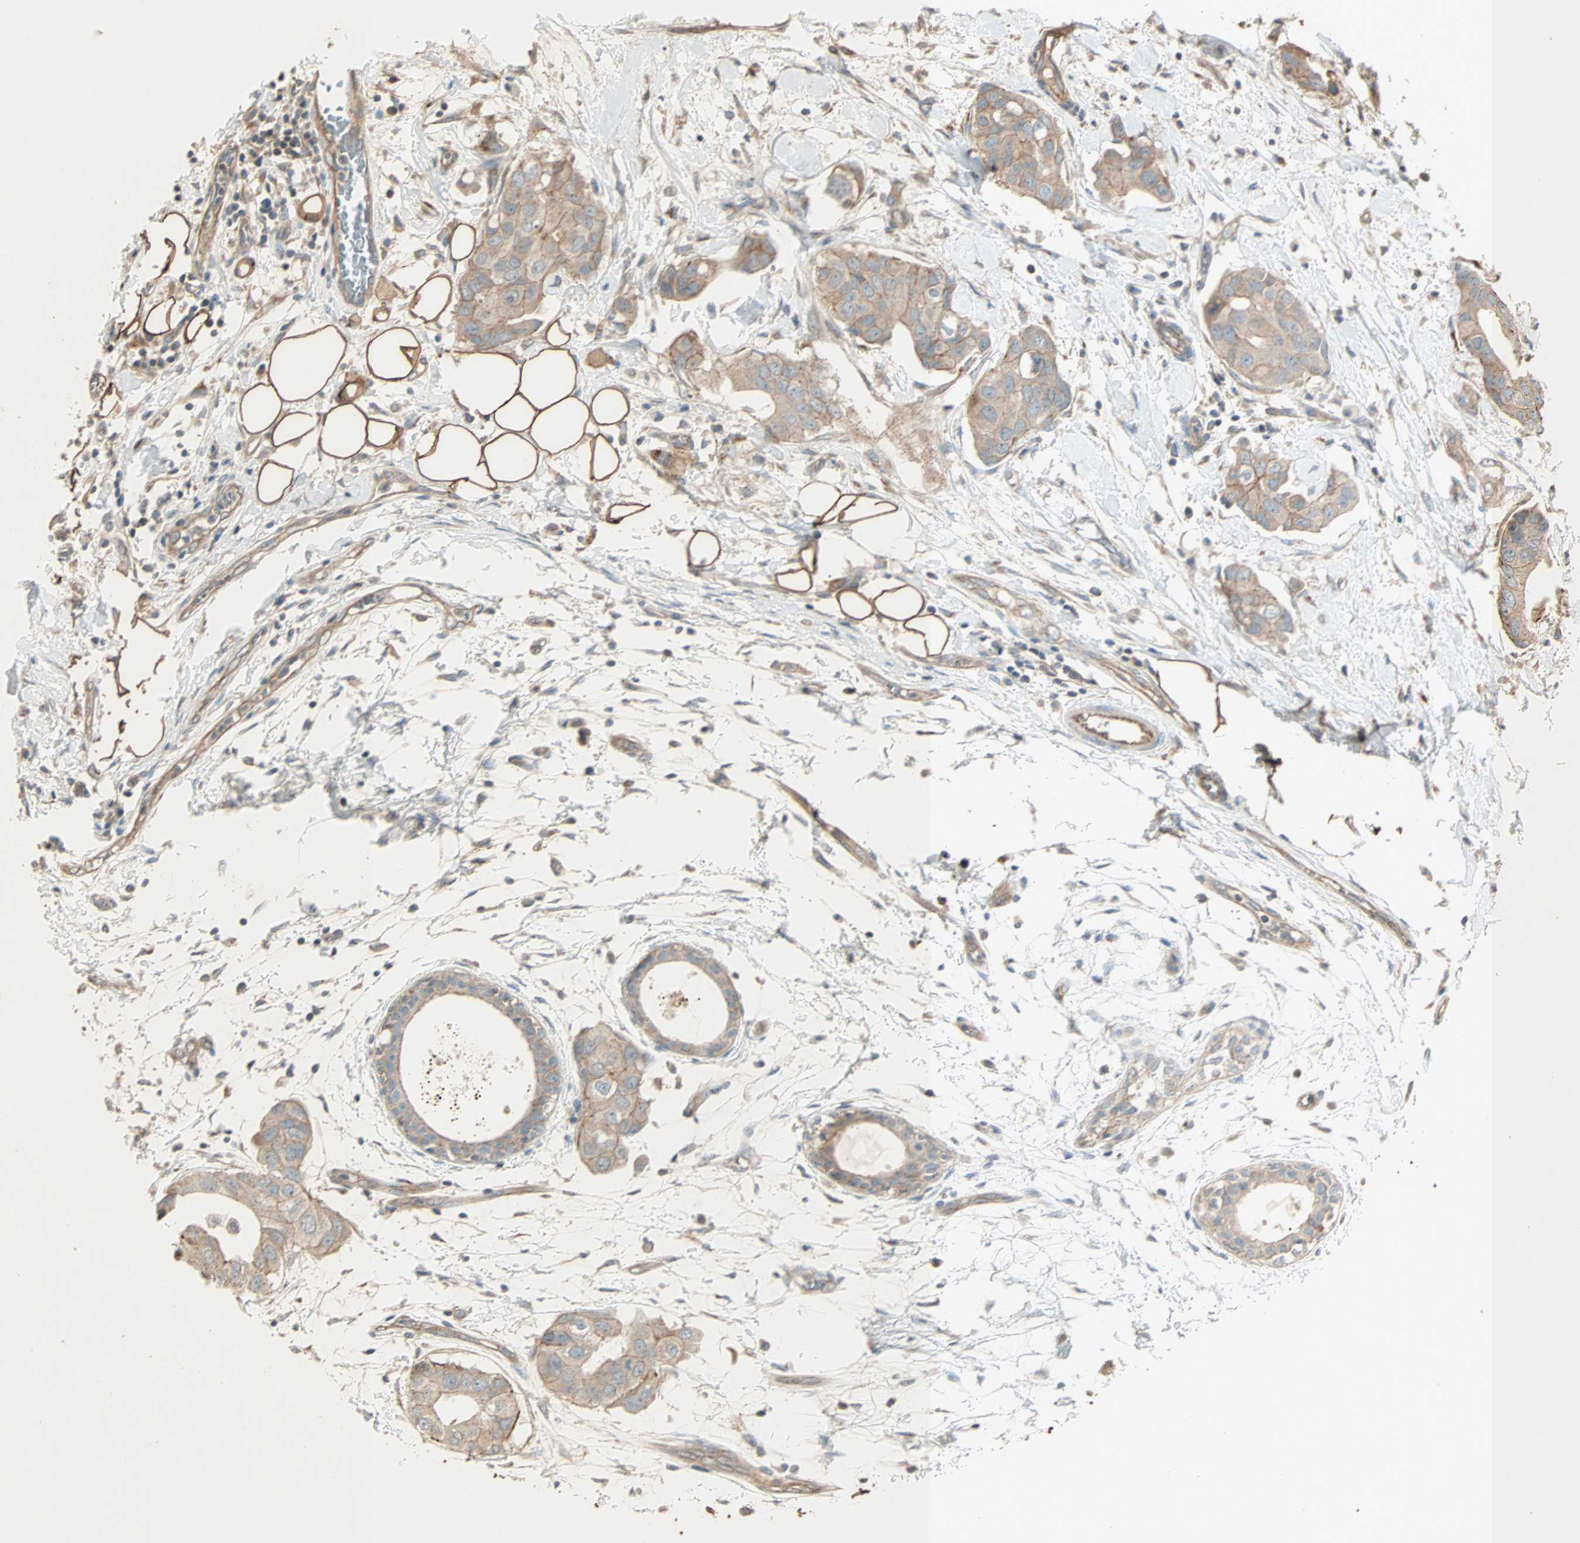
{"staining": {"intensity": "moderate", "quantity": ">75%", "location": "cytoplasmic/membranous"}, "tissue": "breast cancer", "cell_type": "Tumor cells", "image_type": "cancer", "snomed": [{"axis": "morphology", "description": "Duct carcinoma"}, {"axis": "topography", "description": "Breast"}], "caption": "Protein staining exhibits moderate cytoplasmic/membranous expression in approximately >75% of tumor cells in breast cancer.", "gene": "MAP3K21", "patient": {"sex": "female", "age": 40}}